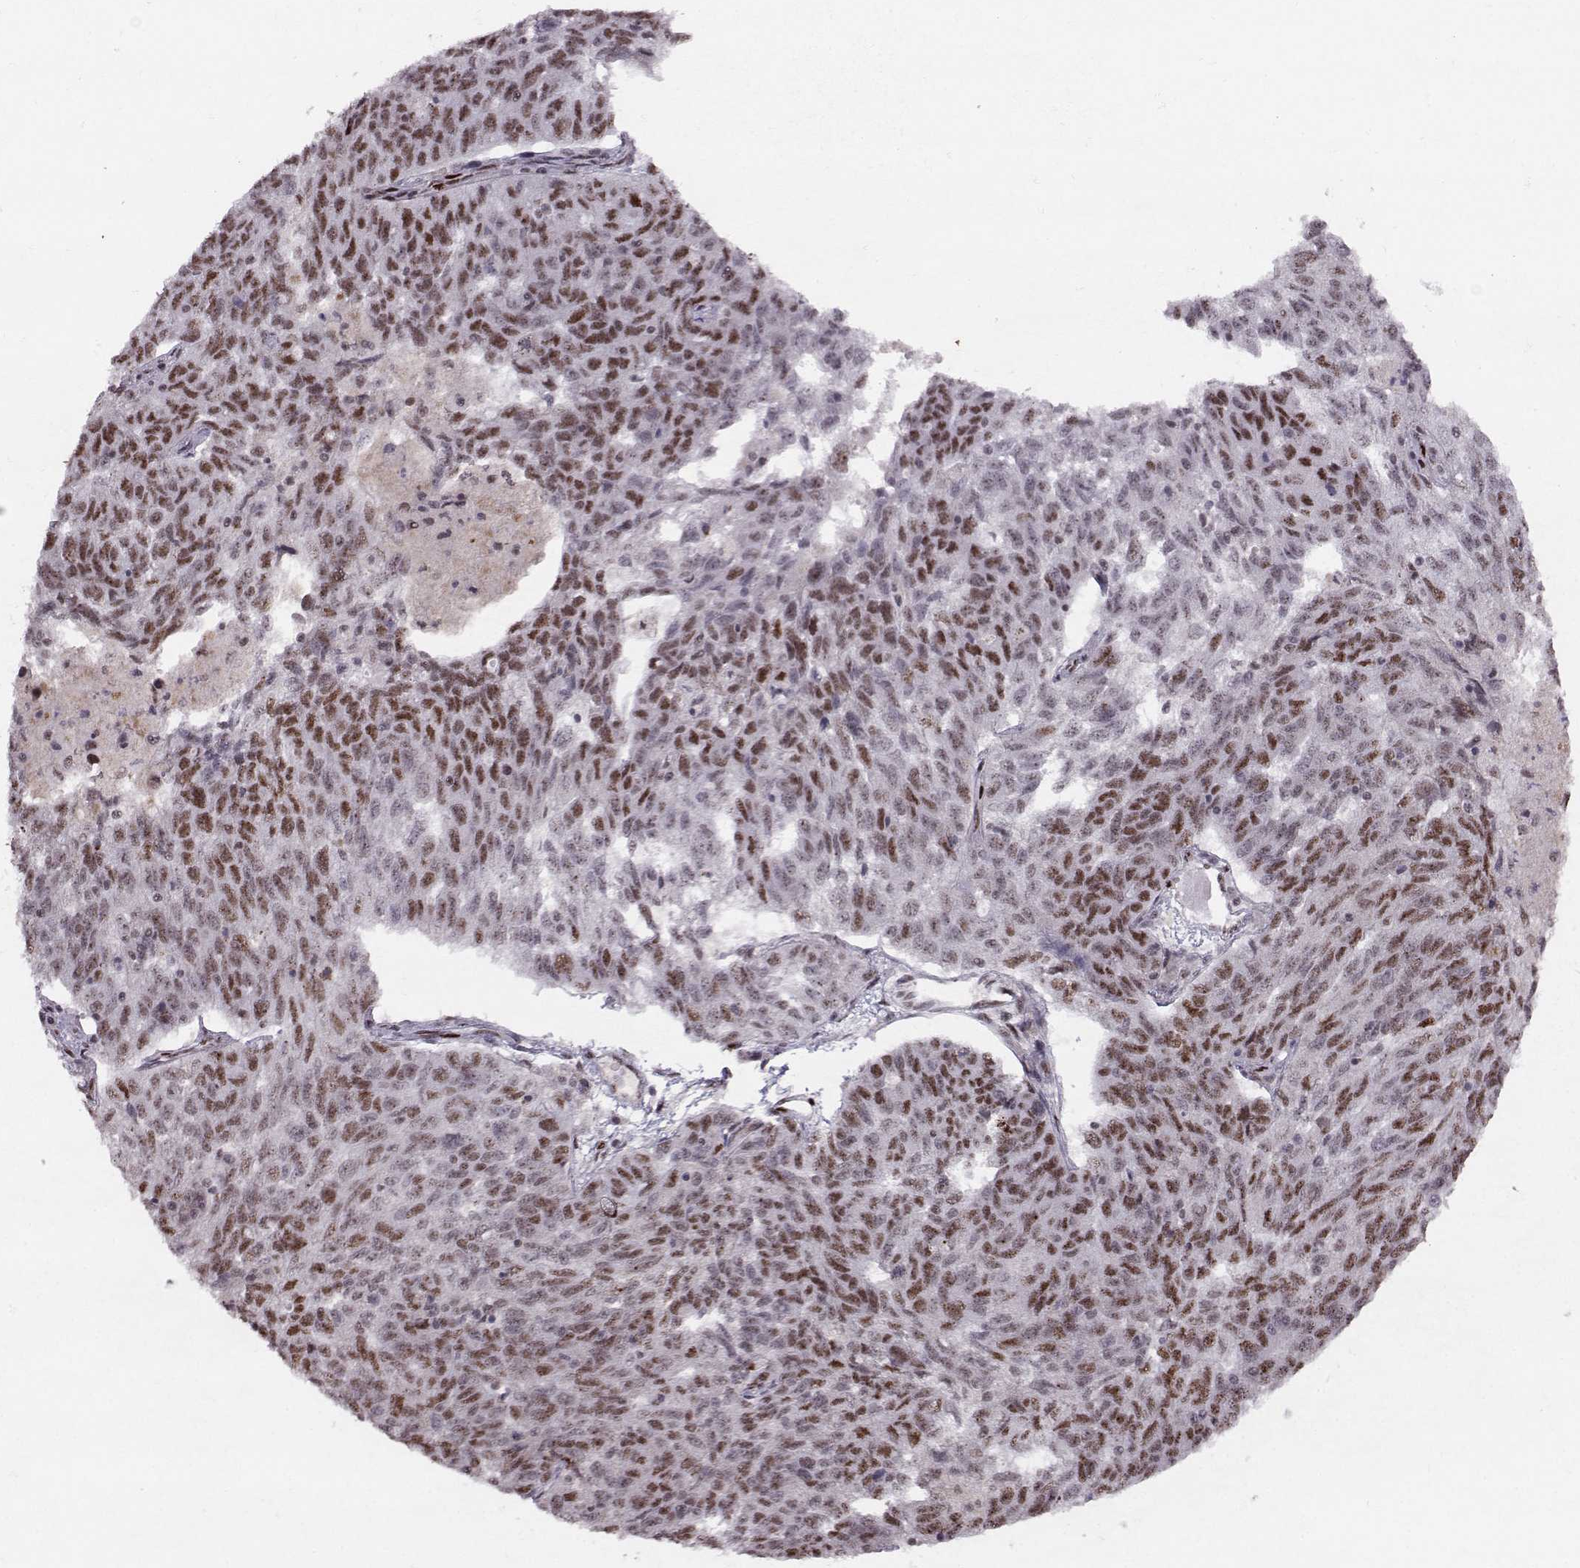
{"staining": {"intensity": "strong", "quantity": "25%-75%", "location": "nuclear"}, "tissue": "ovarian cancer", "cell_type": "Tumor cells", "image_type": "cancer", "snomed": [{"axis": "morphology", "description": "Cystadenocarcinoma, serous, NOS"}, {"axis": "topography", "description": "Ovary"}], "caption": "A brown stain labels strong nuclear staining of a protein in ovarian serous cystadenocarcinoma tumor cells. (brown staining indicates protein expression, while blue staining denotes nuclei).", "gene": "SNAPC2", "patient": {"sex": "female", "age": 71}}